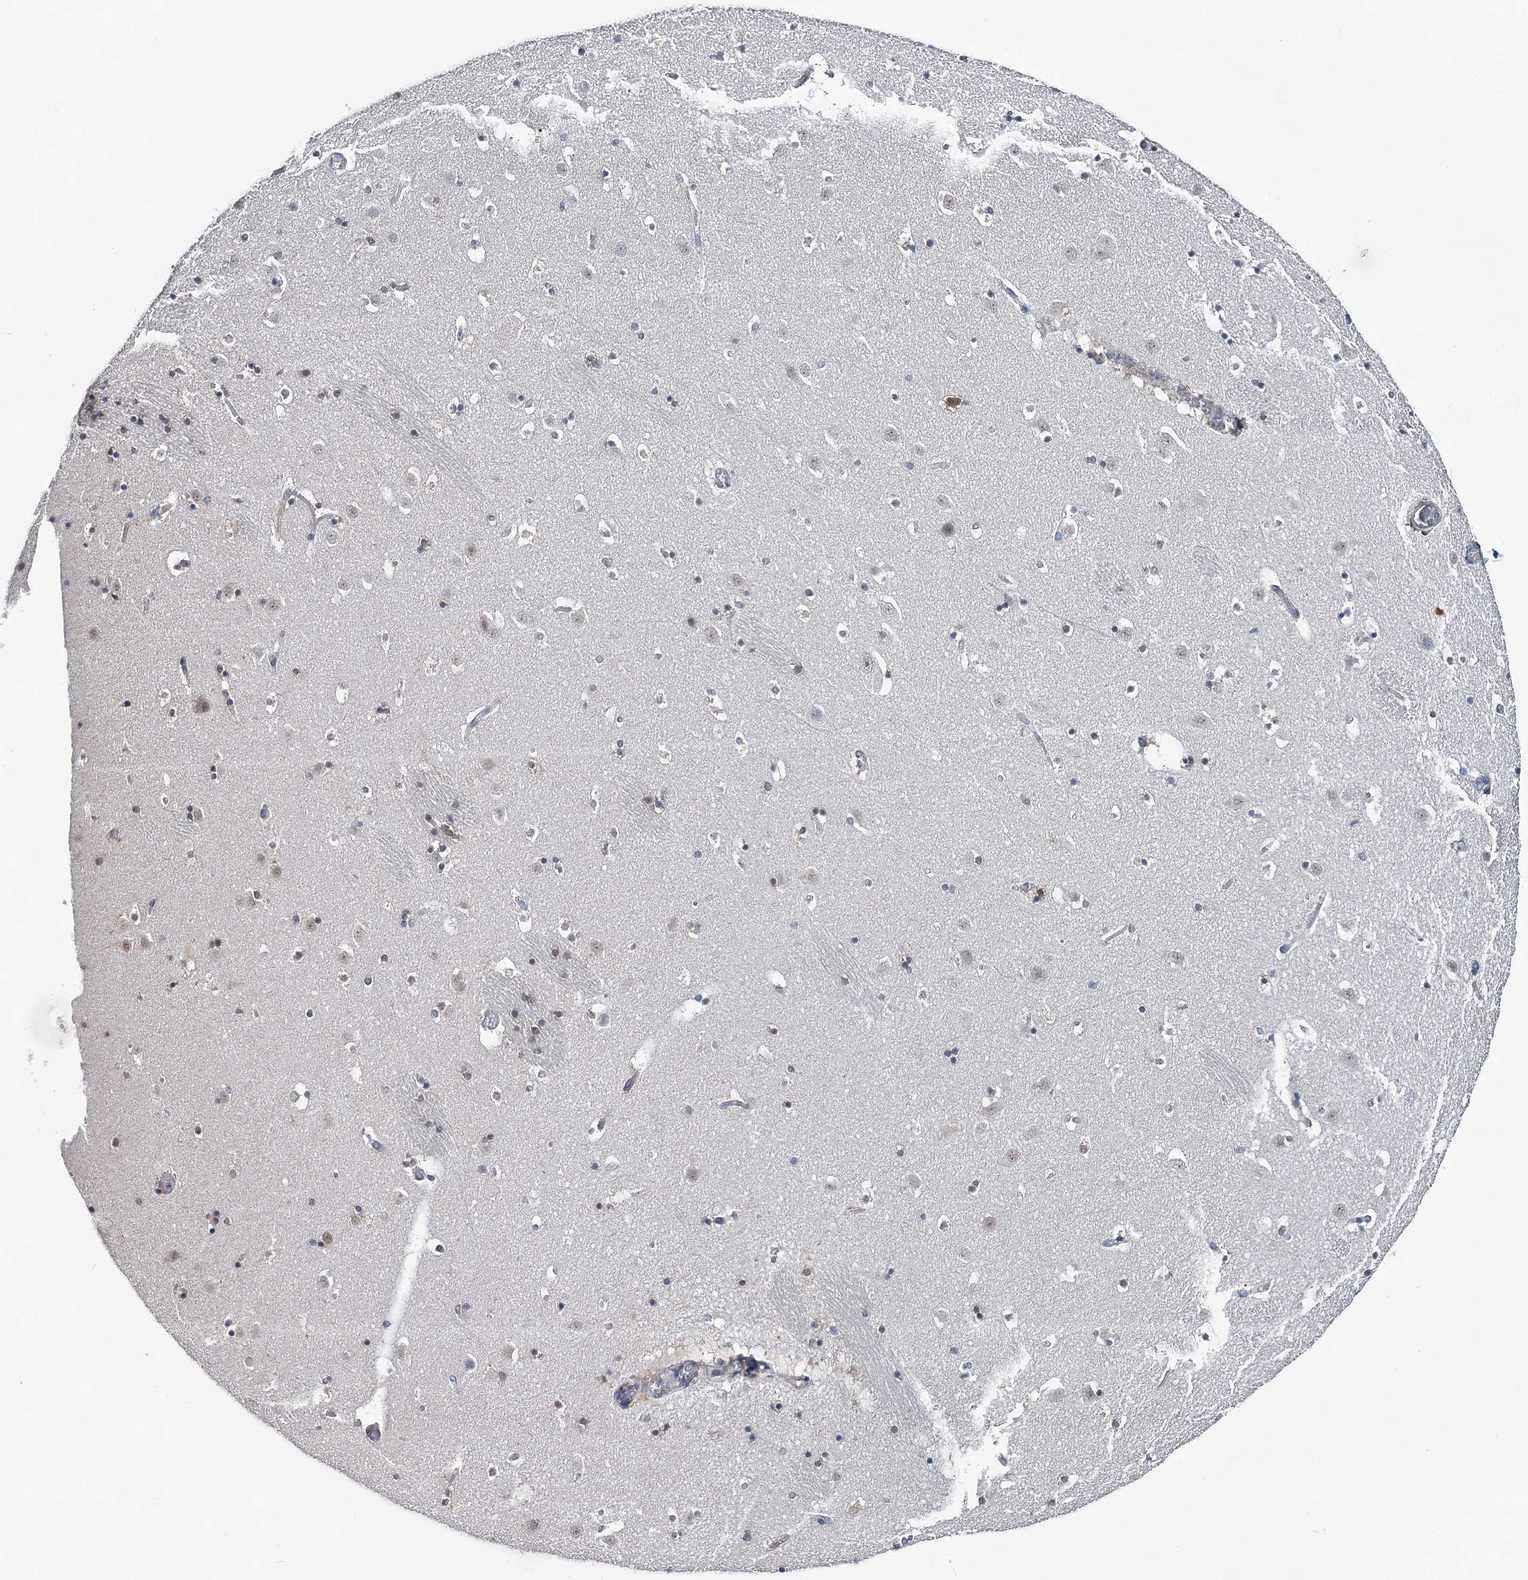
{"staining": {"intensity": "negative", "quantity": "none", "location": "none"}, "tissue": "caudate", "cell_type": "Glial cells", "image_type": "normal", "snomed": [{"axis": "morphology", "description": "Normal tissue, NOS"}, {"axis": "topography", "description": "Lateral ventricle wall"}], "caption": "IHC of normal caudate exhibits no expression in glial cells.", "gene": "HAT1", "patient": {"sex": "male", "age": 45}}